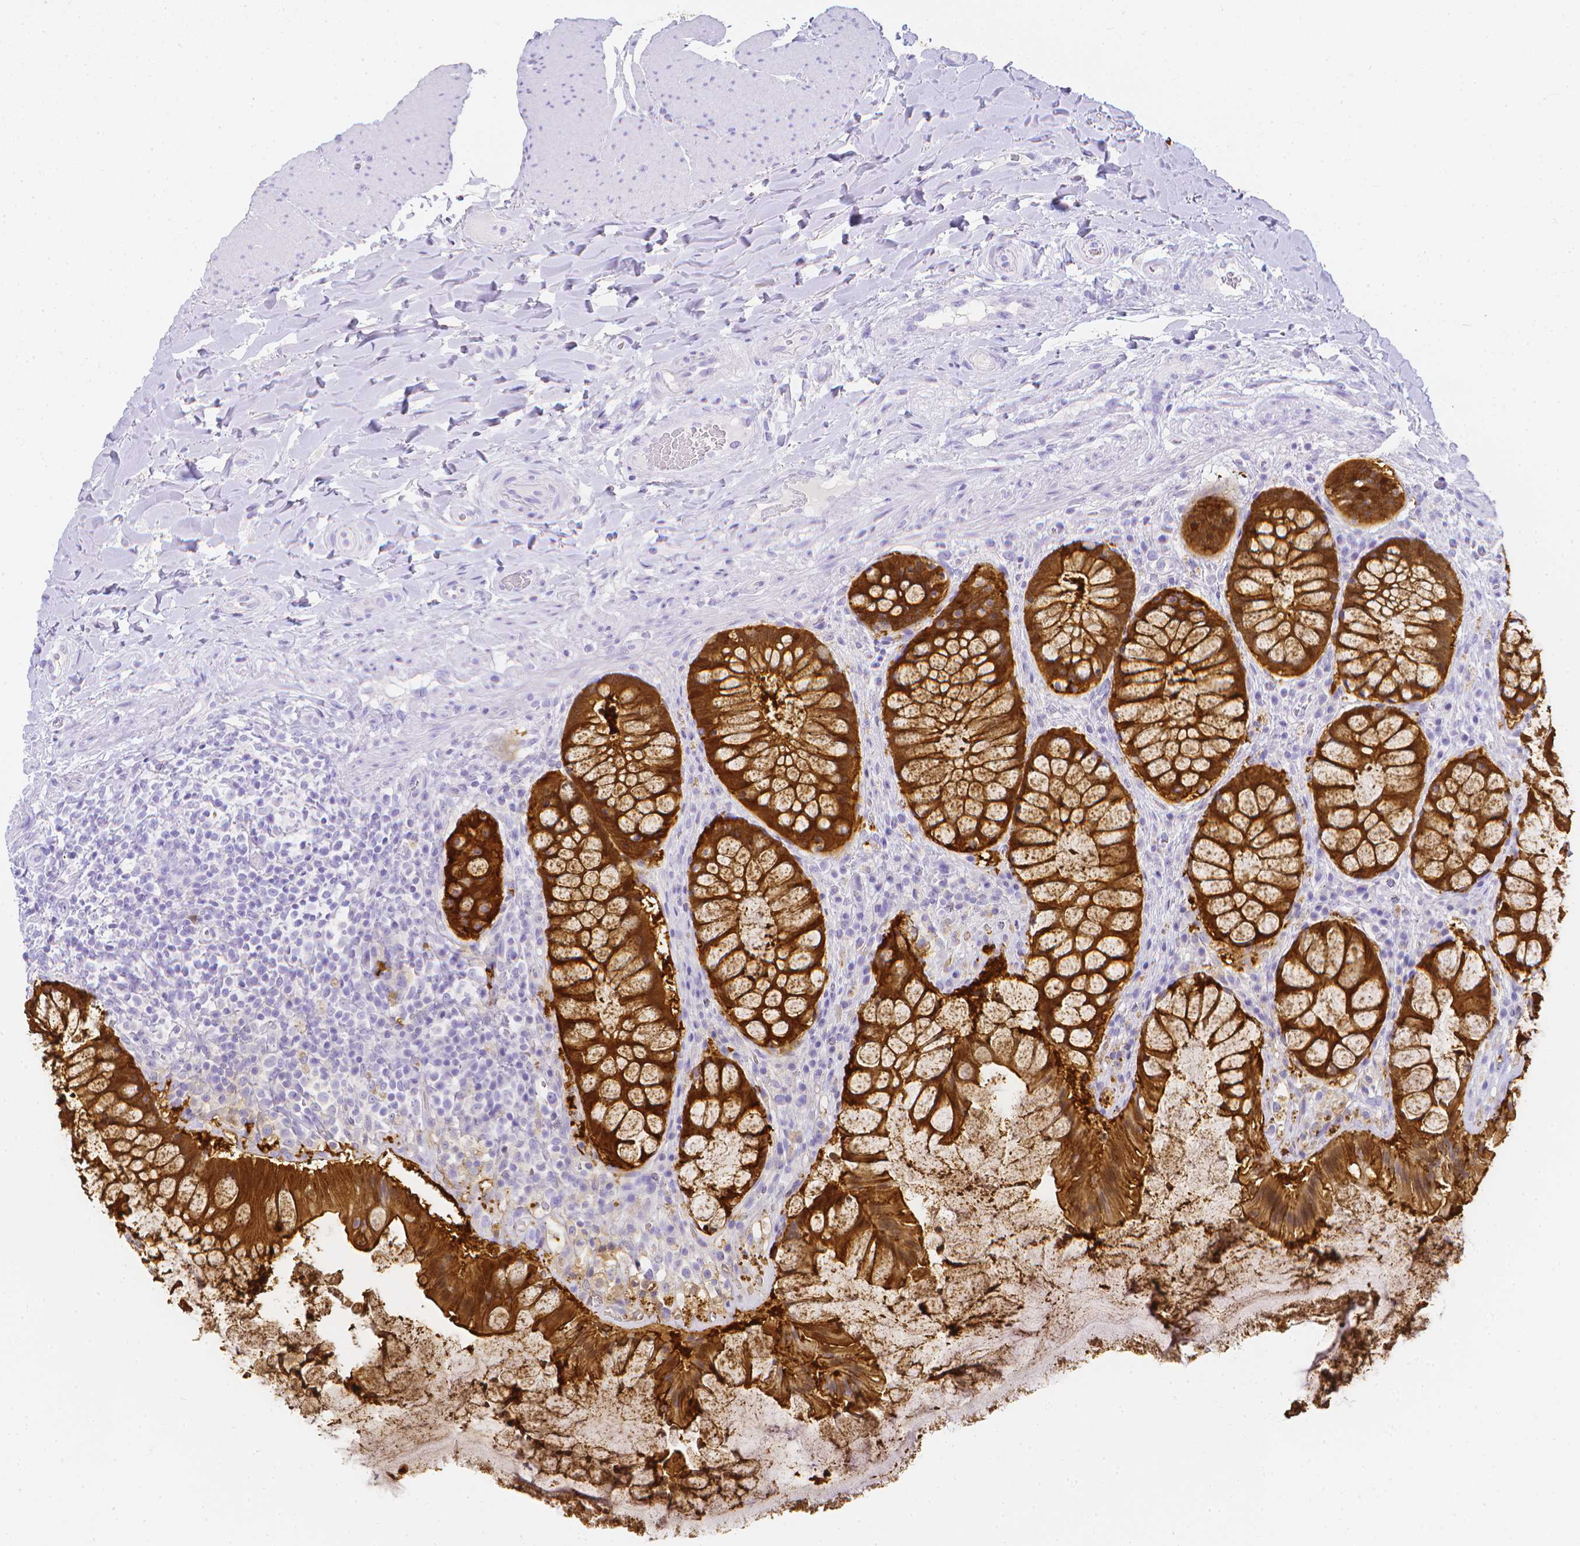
{"staining": {"intensity": "strong", "quantity": ">75%", "location": "cytoplasmic/membranous,nuclear"}, "tissue": "rectum", "cell_type": "Glandular cells", "image_type": "normal", "snomed": [{"axis": "morphology", "description": "Normal tissue, NOS"}, {"axis": "topography", "description": "Rectum"}], "caption": "DAB (3,3'-diaminobenzidine) immunohistochemical staining of unremarkable human rectum demonstrates strong cytoplasmic/membranous,nuclear protein staining in about >75% of glandular cells. (brown staining indicates protein expression, while blue staining denotes nuclei).", "gene": "LGALS4", "patient": {"sex": "female", "age": 58}}